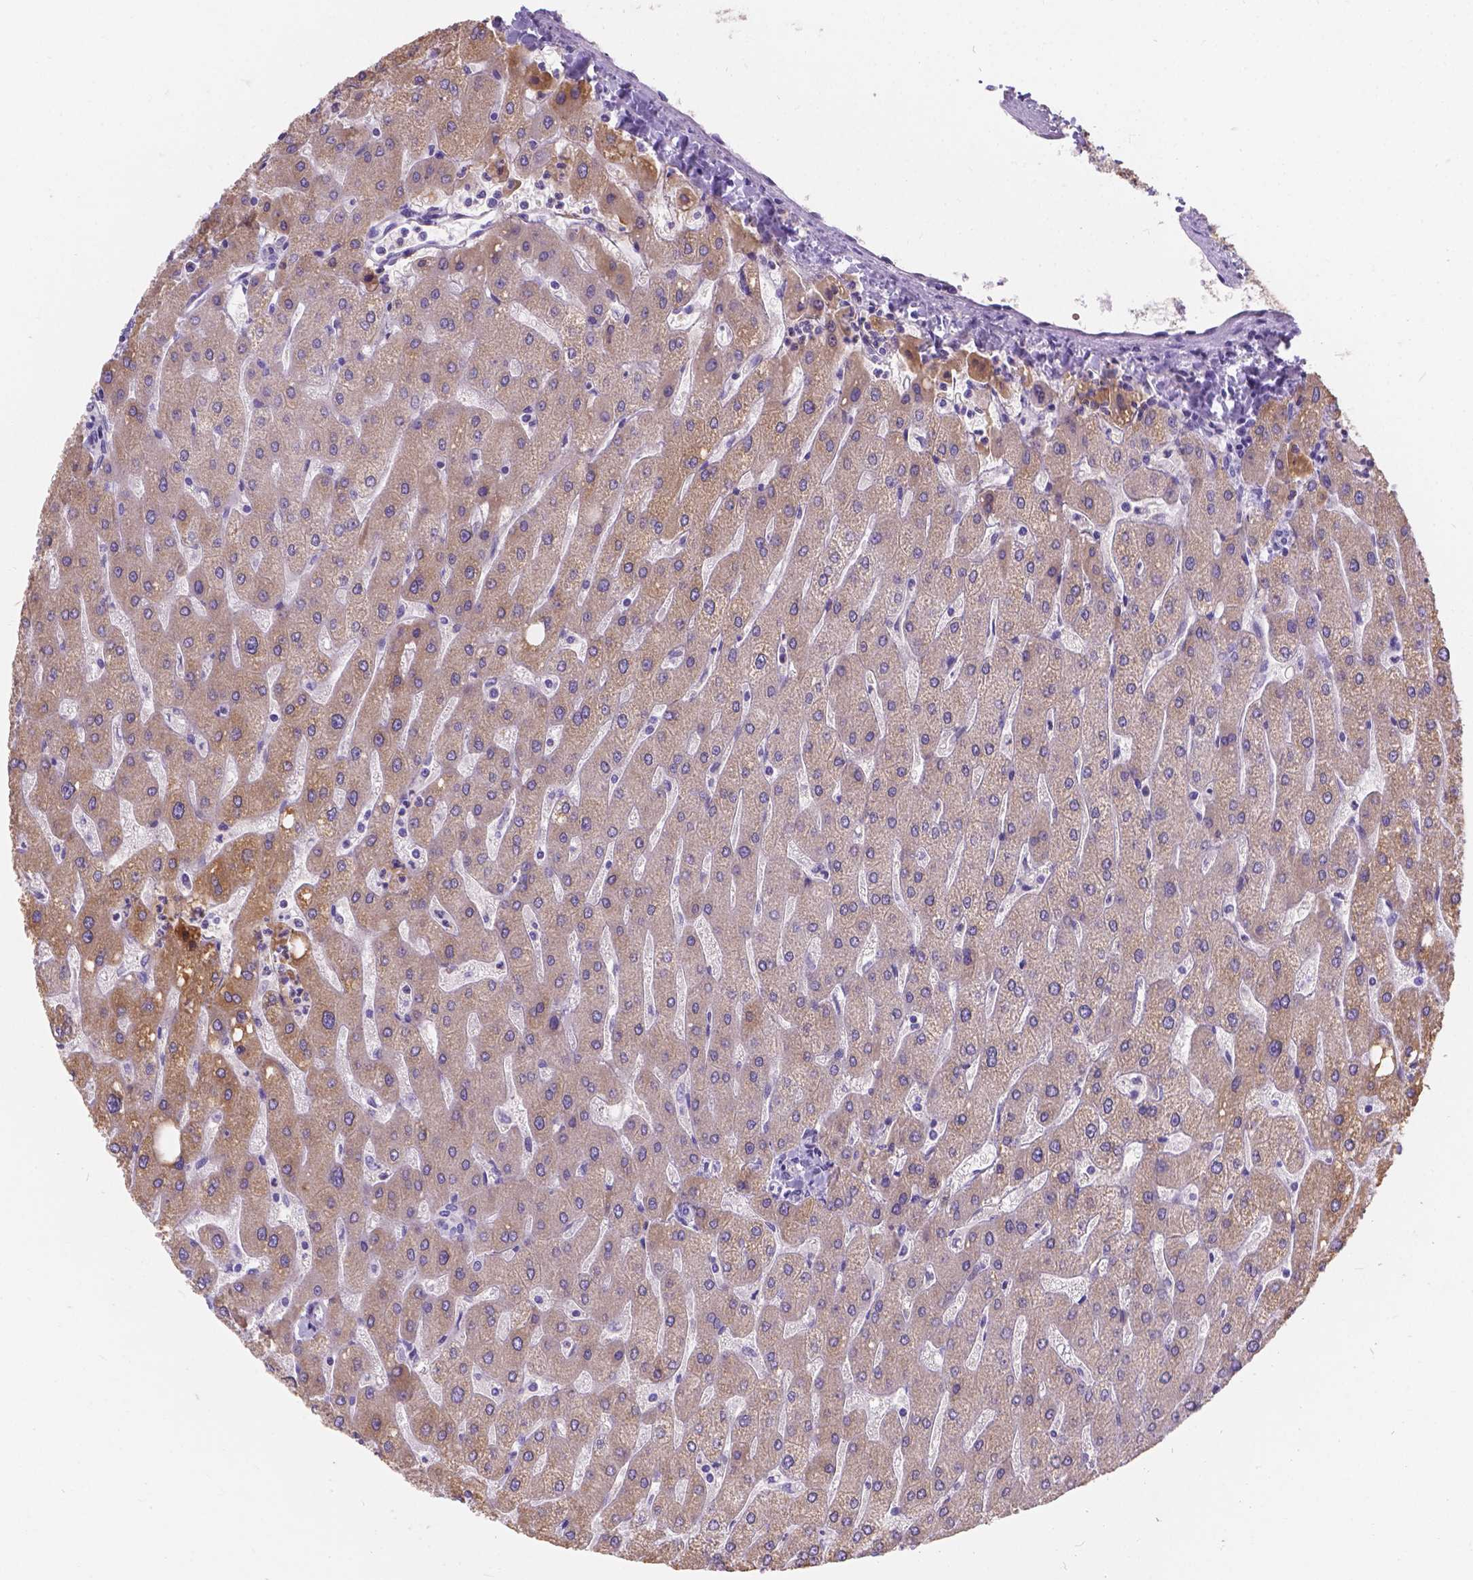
{"staining": {"intensity": "negative", "quantity": "none", "location": "none"}, "tissue": "liver", "cell_type": "Cholangiocytes", "image_type": "normal", "snomed": [{"axis": "morphology", "description": "Normal tissue, NOS"}, {"axis": "topography", "description": "Liver"}], "caption": "Protein analysis of unremarkable liver demonstrates no significant staining in cholangiocytes. Nuclei are stained in blue.", "gene": "GNRHR", "patient": {"sex": "male", "age": 67}}